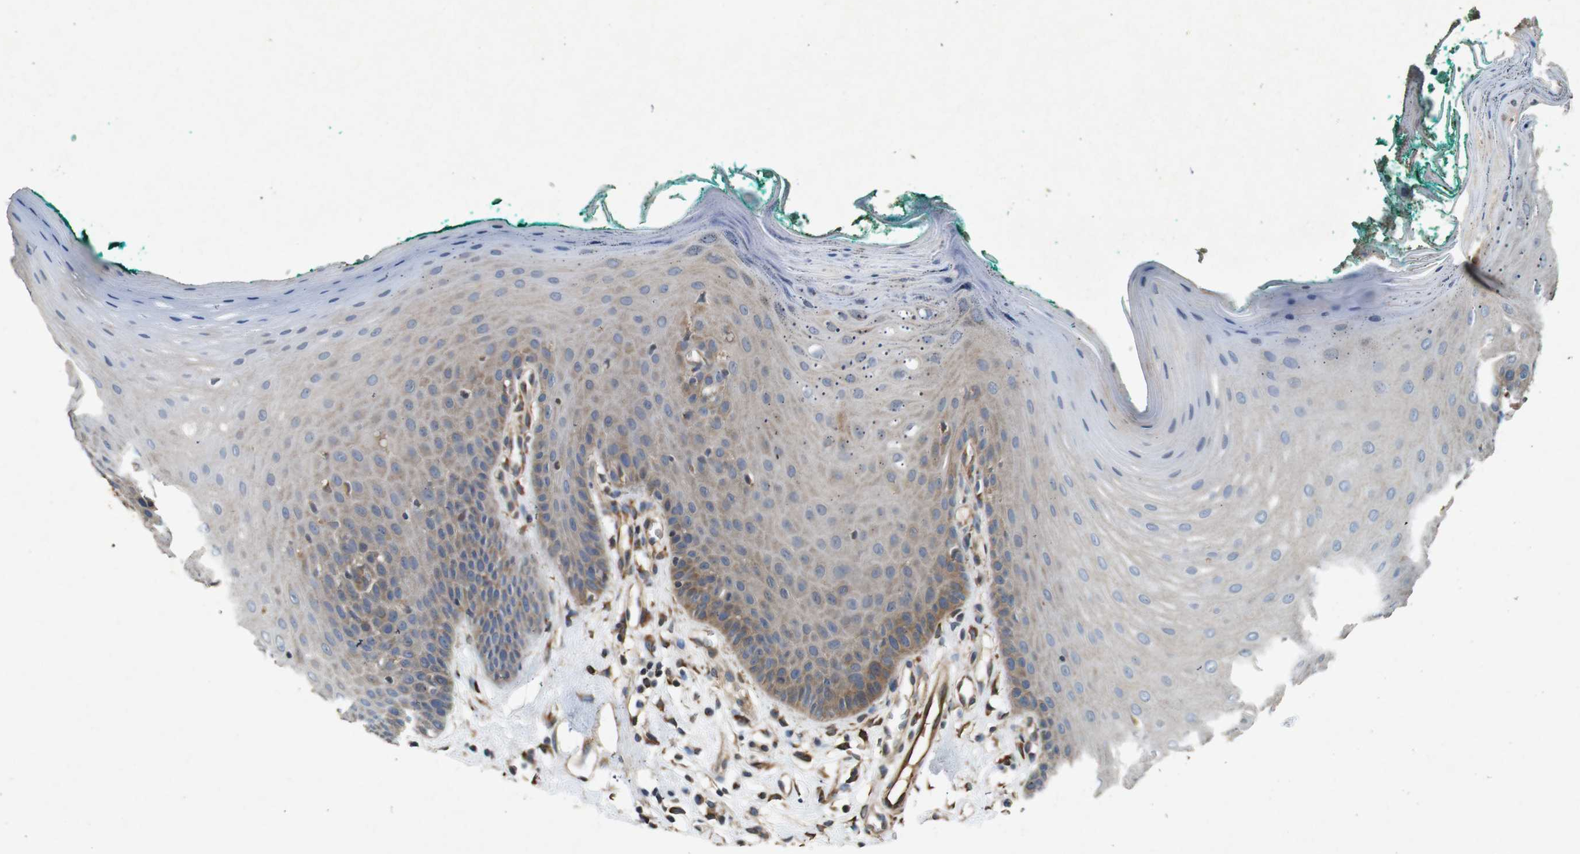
{"staining": {"intensity": "moderate", "quantity": "<25%", "location": "cytoplasmic/membranous"}, "tissue": "oral mucosa", "cell_type": "Squamous epithelial cells", "image_type": "normal", "snomed": [{"axis": "morphology", "description": "Normal tissue, NOS"}, {"axis": "topography", "description": "Skeletal muscle"}, {"axis": "topography", "description": "Oral tissue"}], "caption": "Squamous epithelial cells display low levels of moderate cytoplasmic/membranous expression in about <25% of cells in normal oral mucosa. (IHC, brightfield microscopy, high magnification).", "gene": "CNPY4", "patient": {"sex": "male", "age": 58}}